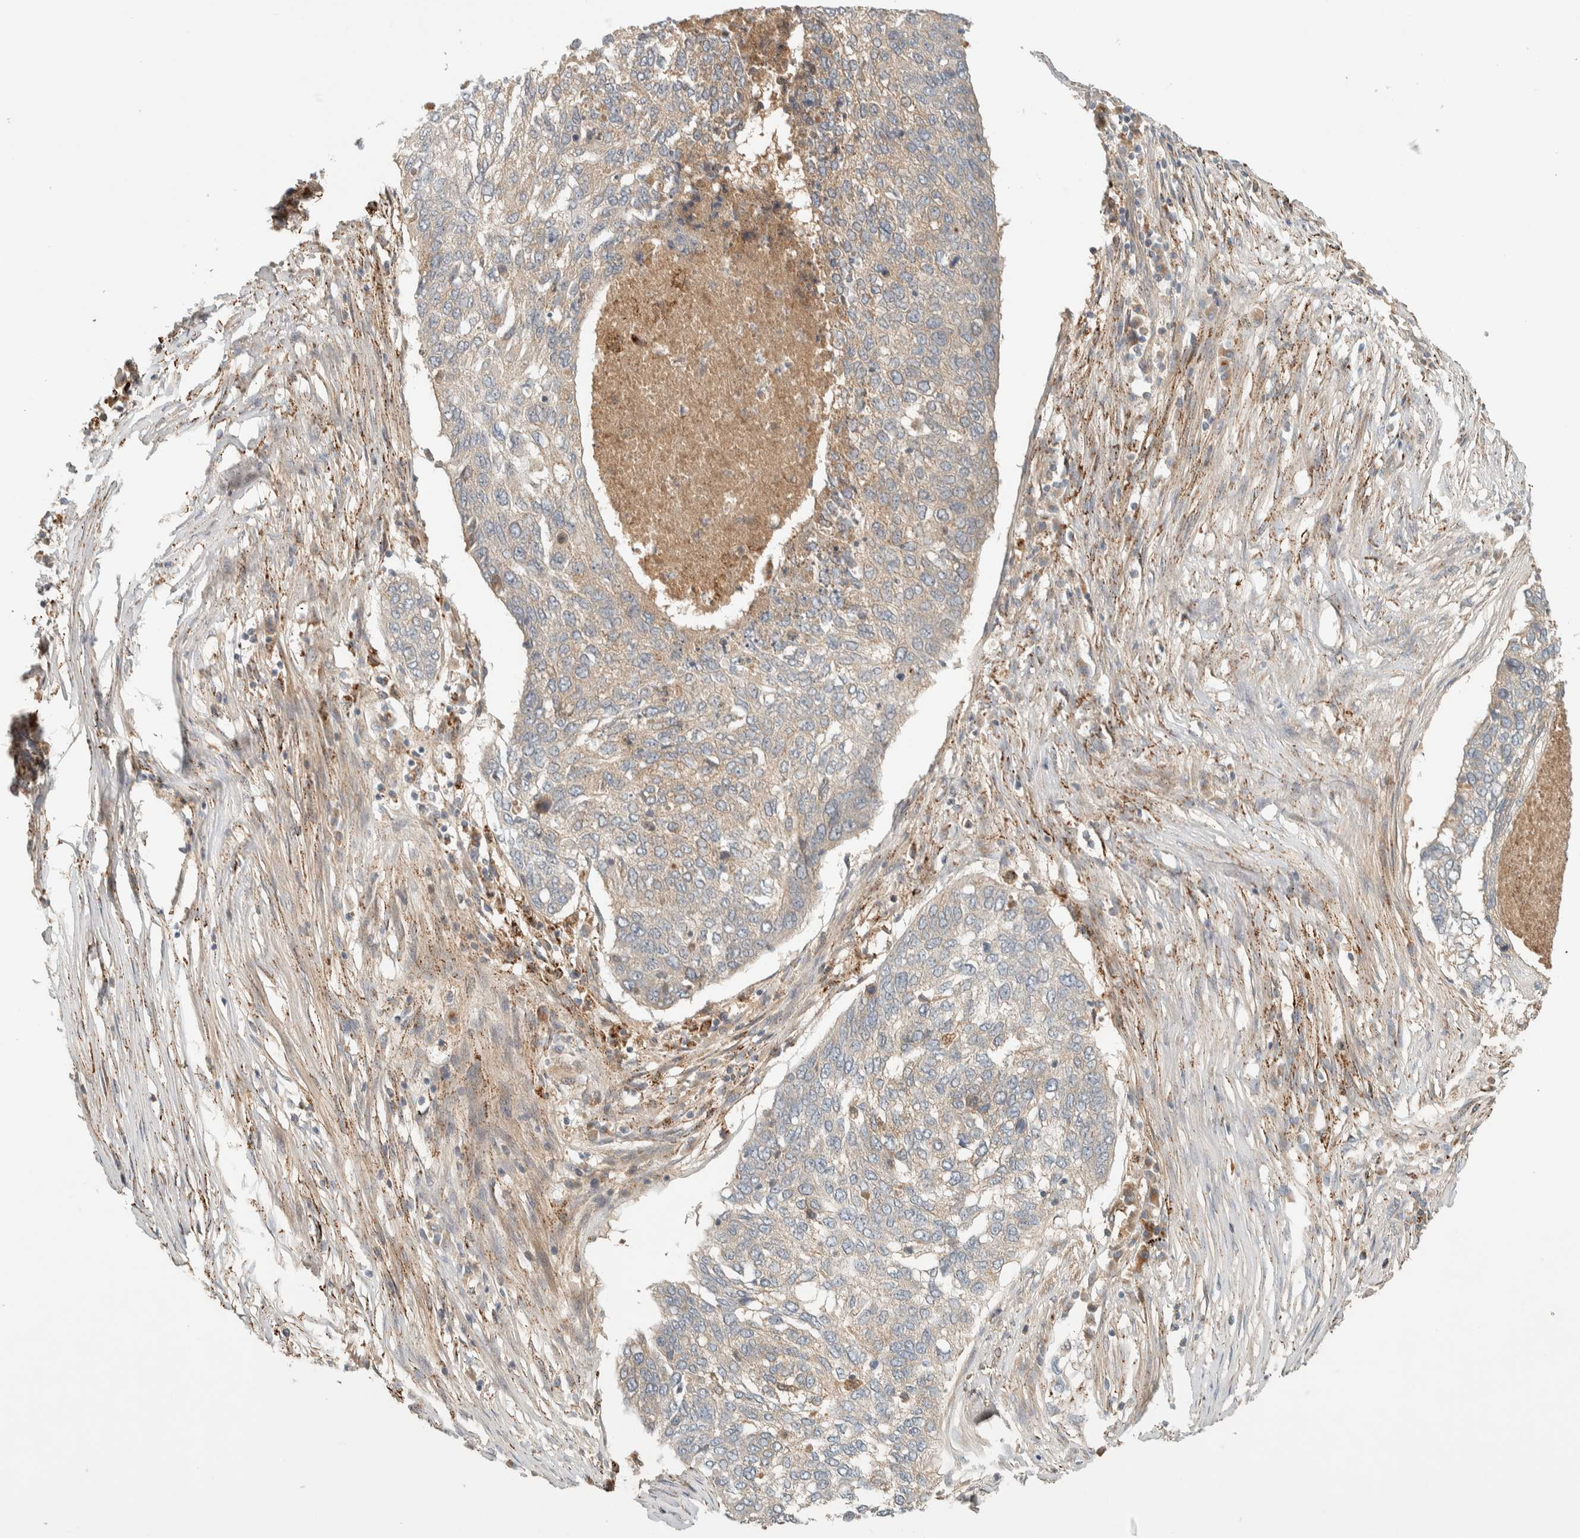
{"staining": {"intensity": "negative", "quantity": "none", "location": "none"}, "tissue": "lung cancer", "cell_type": "Tumor cells", "image_type": "cancer", "snomed": [{"axis": "morphology", "description": "Squamous cell carcinoma, NOS"}, {"axis": "topography", "description": "Lung"}], "caption": "Immunohistochemistry (IHC) of lung cancer (squamous cell carcinoma) displays no staining in tumor cells. (DAB (3,3'-diaminobenzidine) immunohistochemistry (IHC), high magnification).", "gene": "FAM167A", "patient": {"sex": "female", "age": 63}}